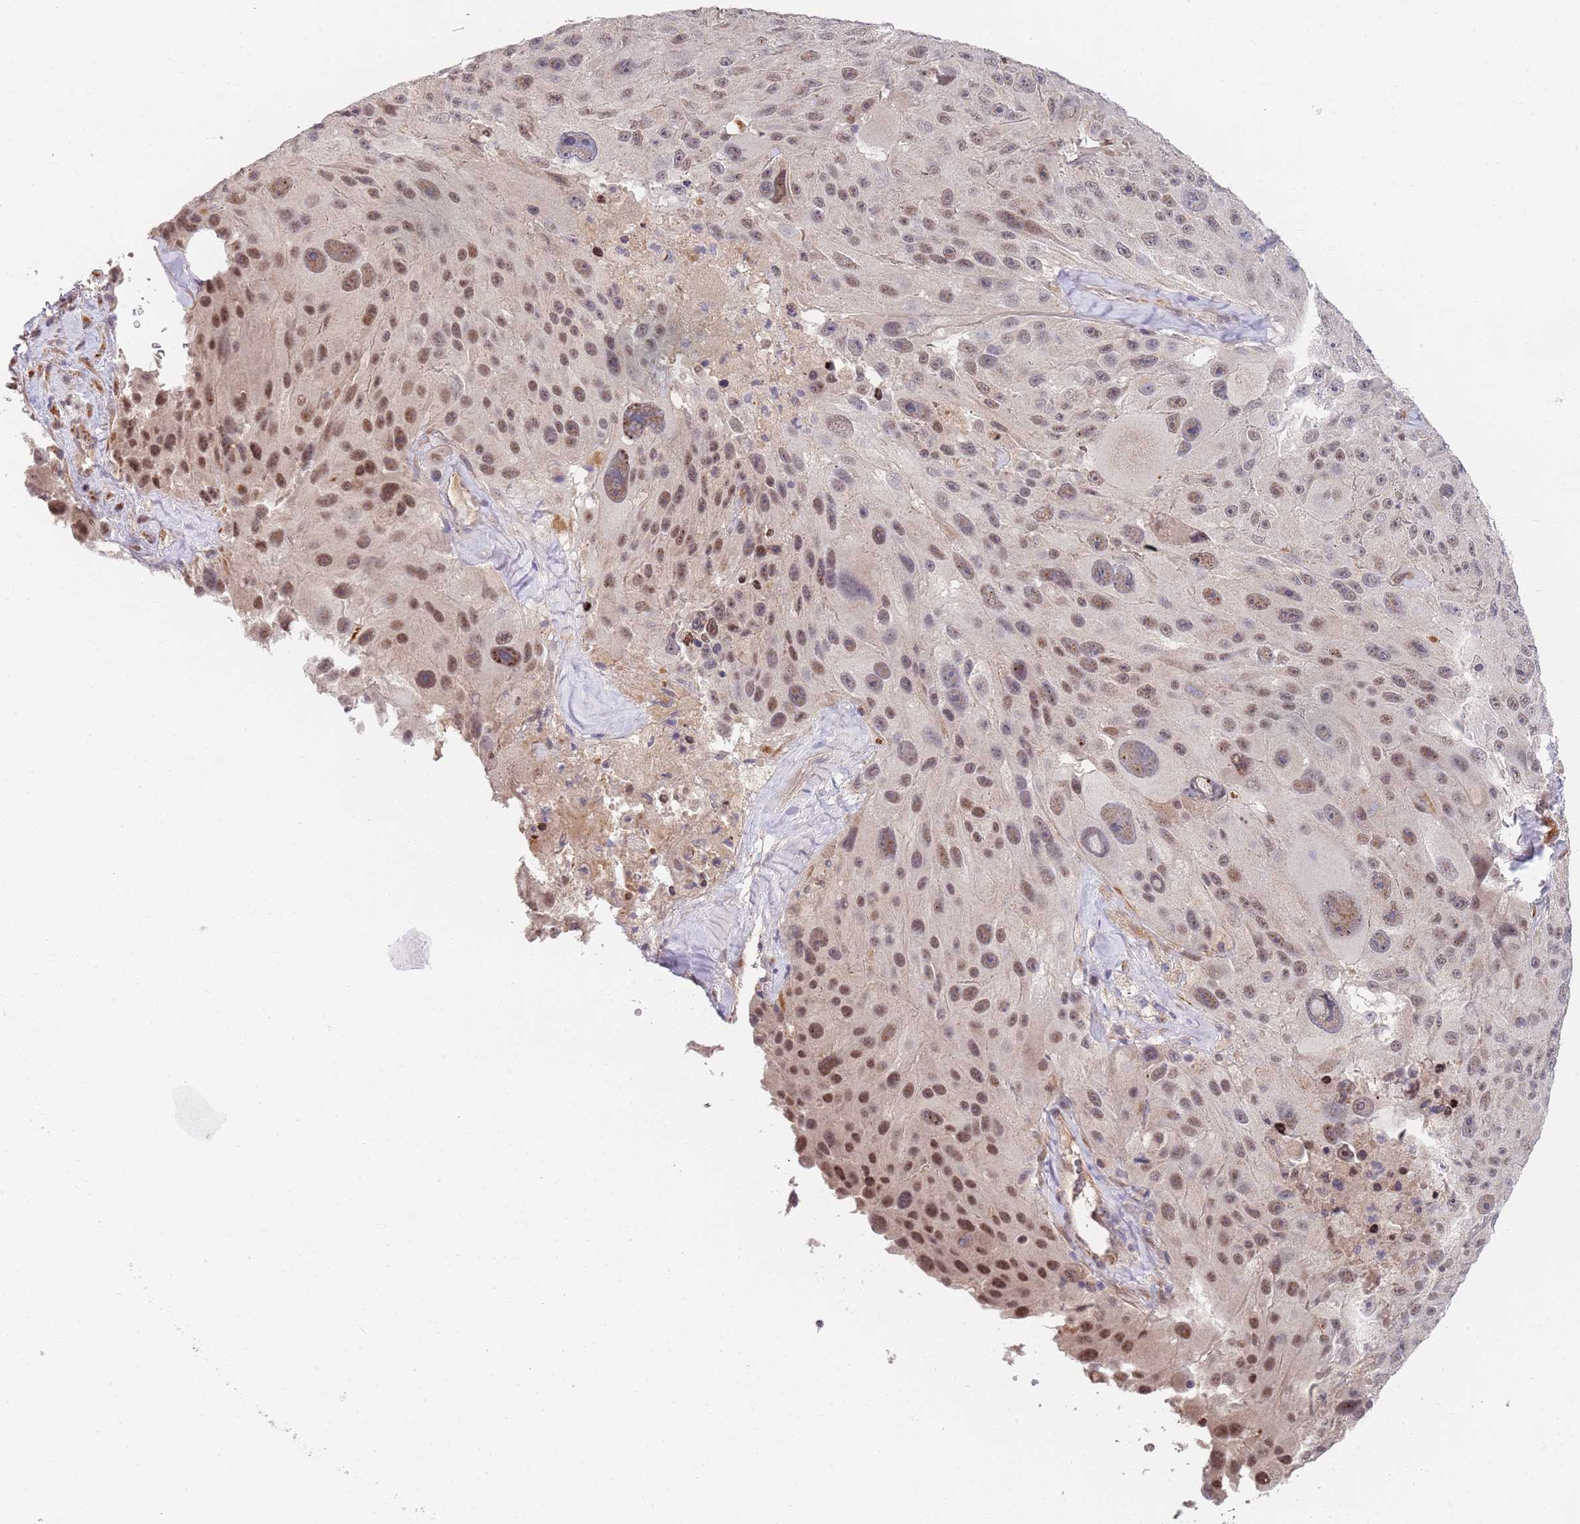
{"staining": {"intensity": "moderate", "quantity": "25%-75%", "location": "nuclear"}, "tissue": "melanoma", "cell_type": "Tumor cells", "image_type": "cancer", "snomed": [{"axis": "morphology", "description": "Malignant melanoma, Metastatic site"}, {"axis": "topography", "description": "Lymph node"}], "caption": "Malignant melanoma (metastatic site) stained with a brown dye displays moderate nuclear positive expression in about 25%-75% of tumor cells.", "gene": "B4GALT4", "patient": {"sex": "male", "age": 62}}